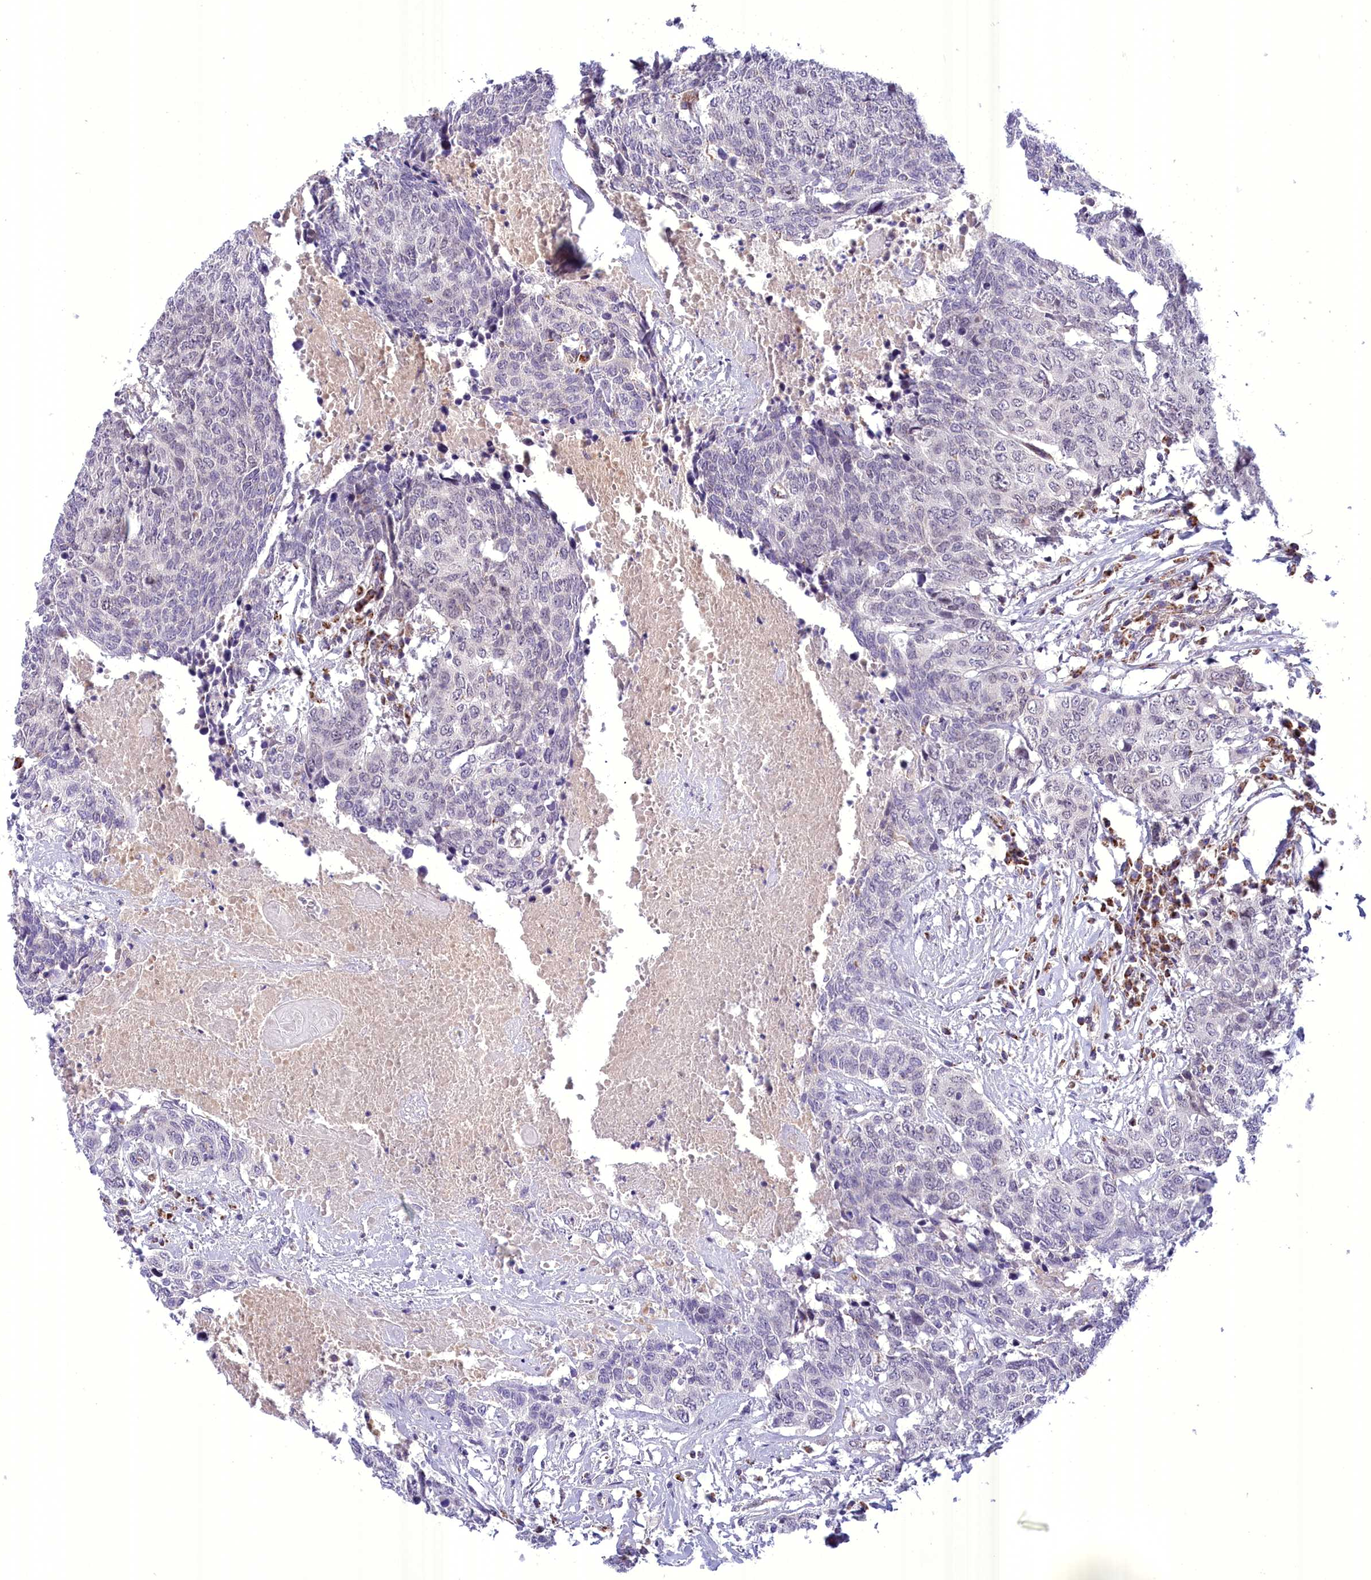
{"staining": {"intensity": "negative", "quantity": "none", "location": "none"}, "tissue": "head and neck cancer", "cell_type": "Tumor cells", "image_type": "cancer", "snomed": [{"axis": "morphology", "description": "Squamous cell carcinoma, NOS"}, {"axis": "topography", "description": "Head-Neck"}], "caption": "DAB immunohistochemical staining of human head and neck squamous cell carcinoma demonstrates no significant expression in tumor cells.", "gene": "FAM149B1", "patient": {"sex": "male", "age": 66}}